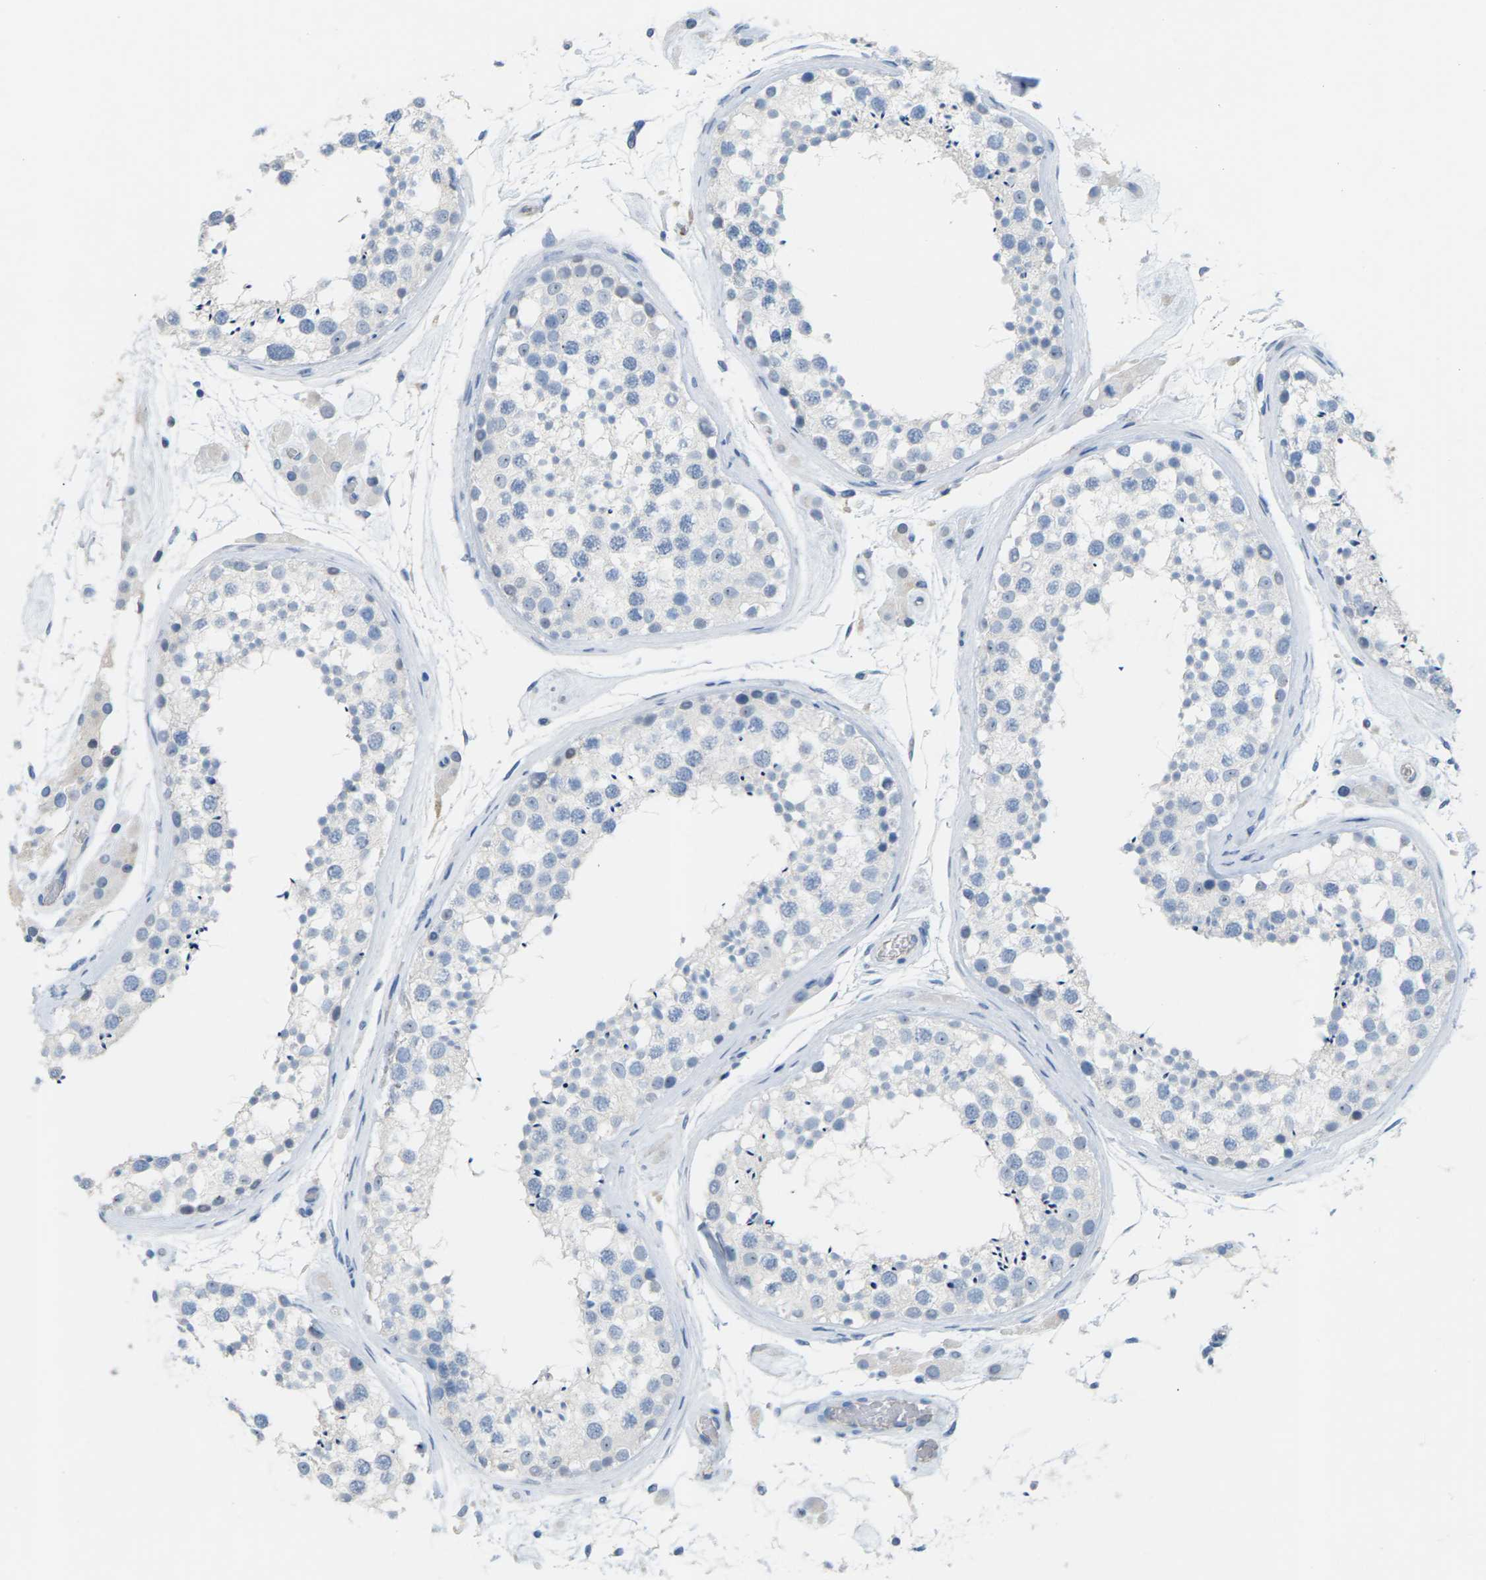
{"staining": {"intensity": "negative", "quantity": "none", "location": "none"}, "tissue": "testis", "cell_type": "Cells in seminiferous ducts", "image_type": "normal", "snomed": [{"axis": "morphology", "description": "Normal tissue, NOS"}, {"axis": "topography", "description": "Testis"}], "caption": "Testis was stained to show a protein in brown. There is no significant staining in cells in seminiferous ducts. (DAB (3,3'-diaminobenzidine) IHC, high magnification).", "gene": "CLDN3", "patient": {"sex": "male", "age": 46}}